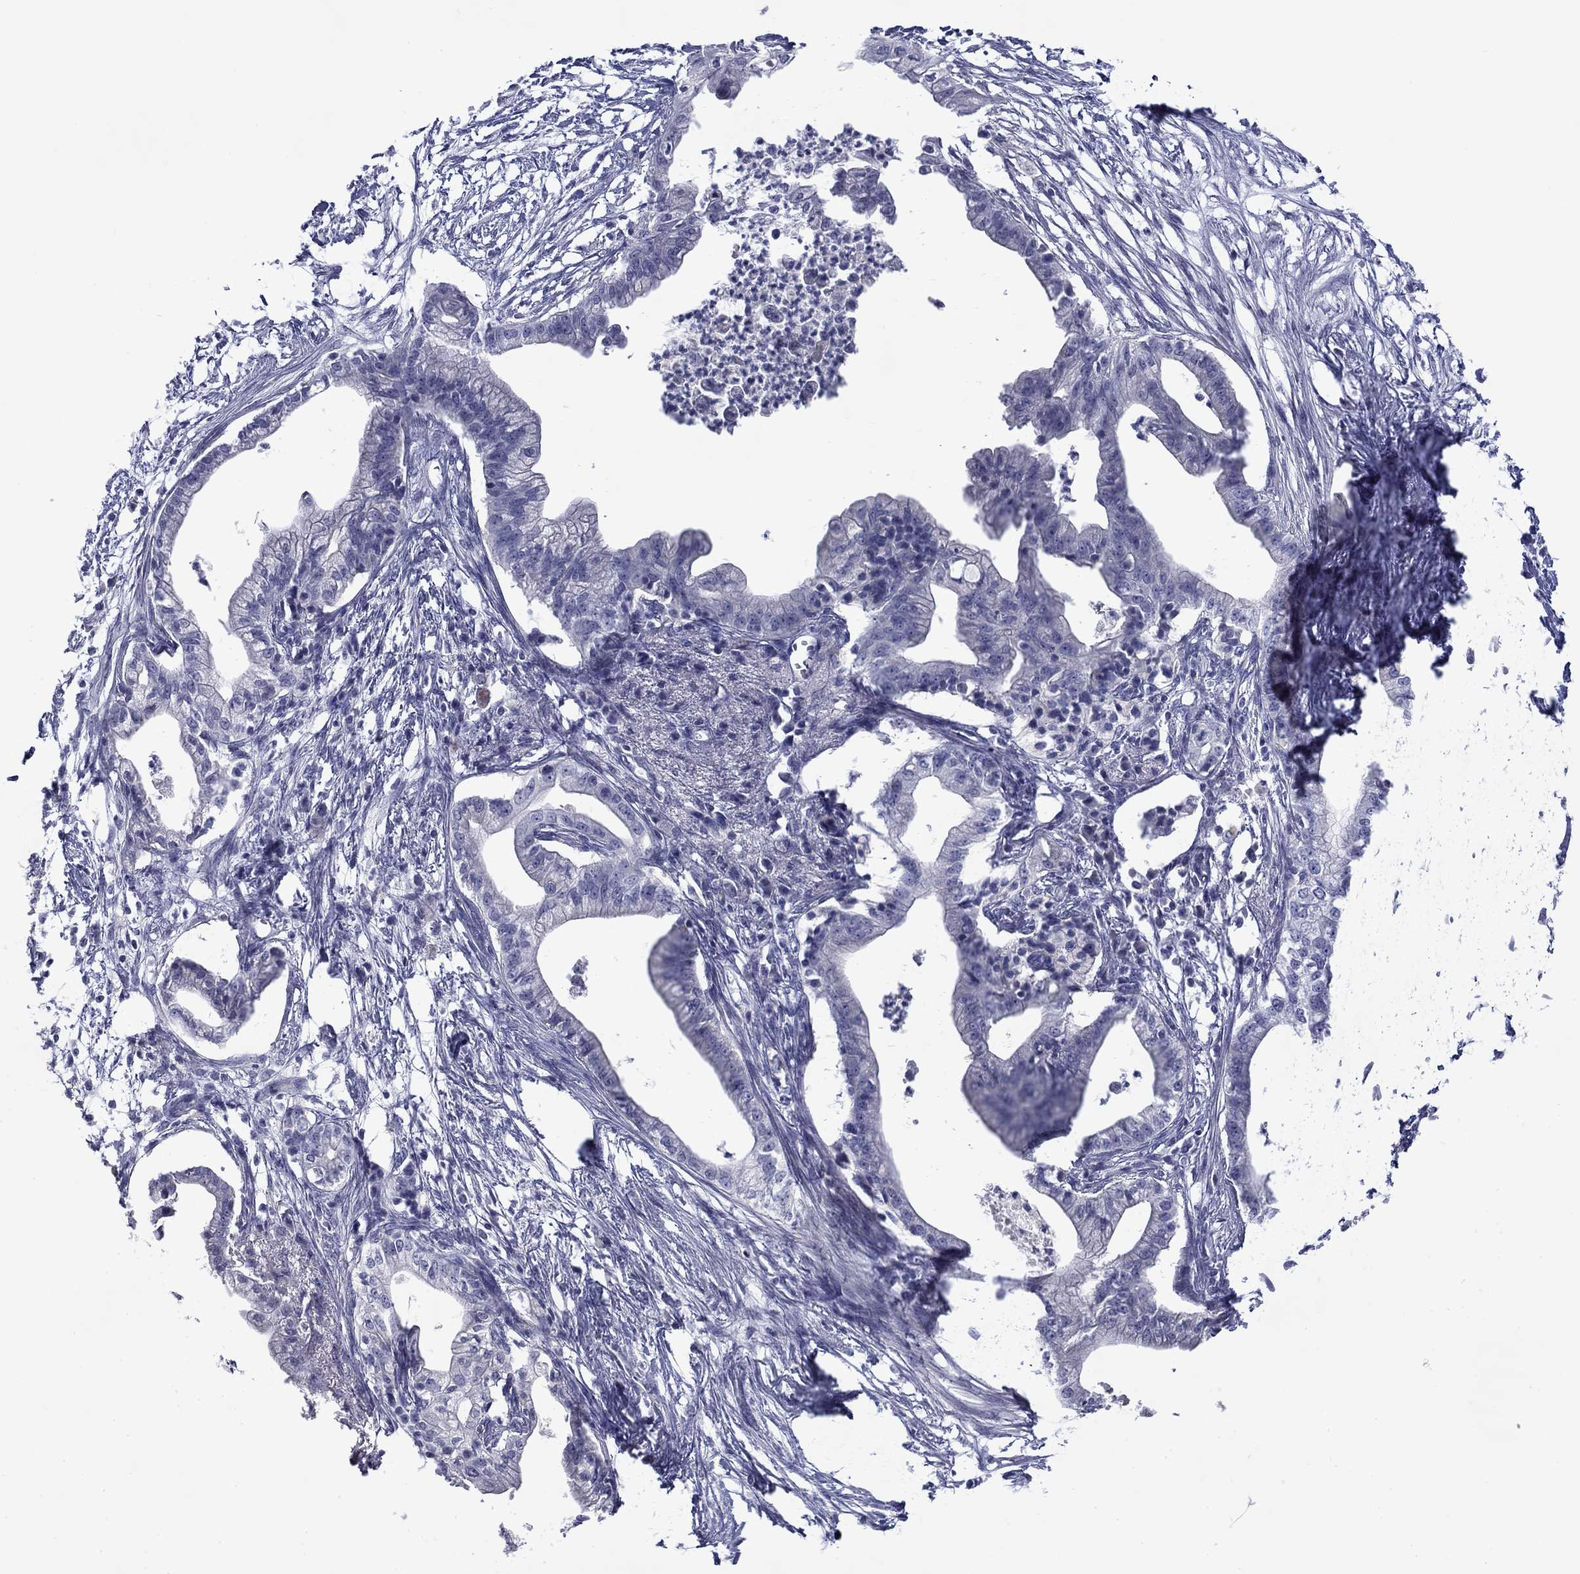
{"staining": {"intensity": "negative", "quantity": "none", "location": "none"}, "tissue": "pancreatic cancer", "cell_type": "Tumor cells", "image_type": "cancer", "snomed": [{"axis": "morphology", "description": "Normal tissue, NOS"}, {"axis": "morphology", "description": "Adenocarcinoma, NOS"}, {"axis": "topography", "description": "Pancreas"}], "caption": "An IHC micrograph of adenocarcinoma (pancreatic) is shown. There is no staining in tumor cells of adenocarcinoma (pancreatic). (Stains: DAB (3,3'-diaminobenzidine) immunohistochemistry with hematoxylin counter stain, Microscopy: brightfield microscopy at high magnification).", "gene": "SPATA7", "patient": {"sex": "female", "age": 58}}